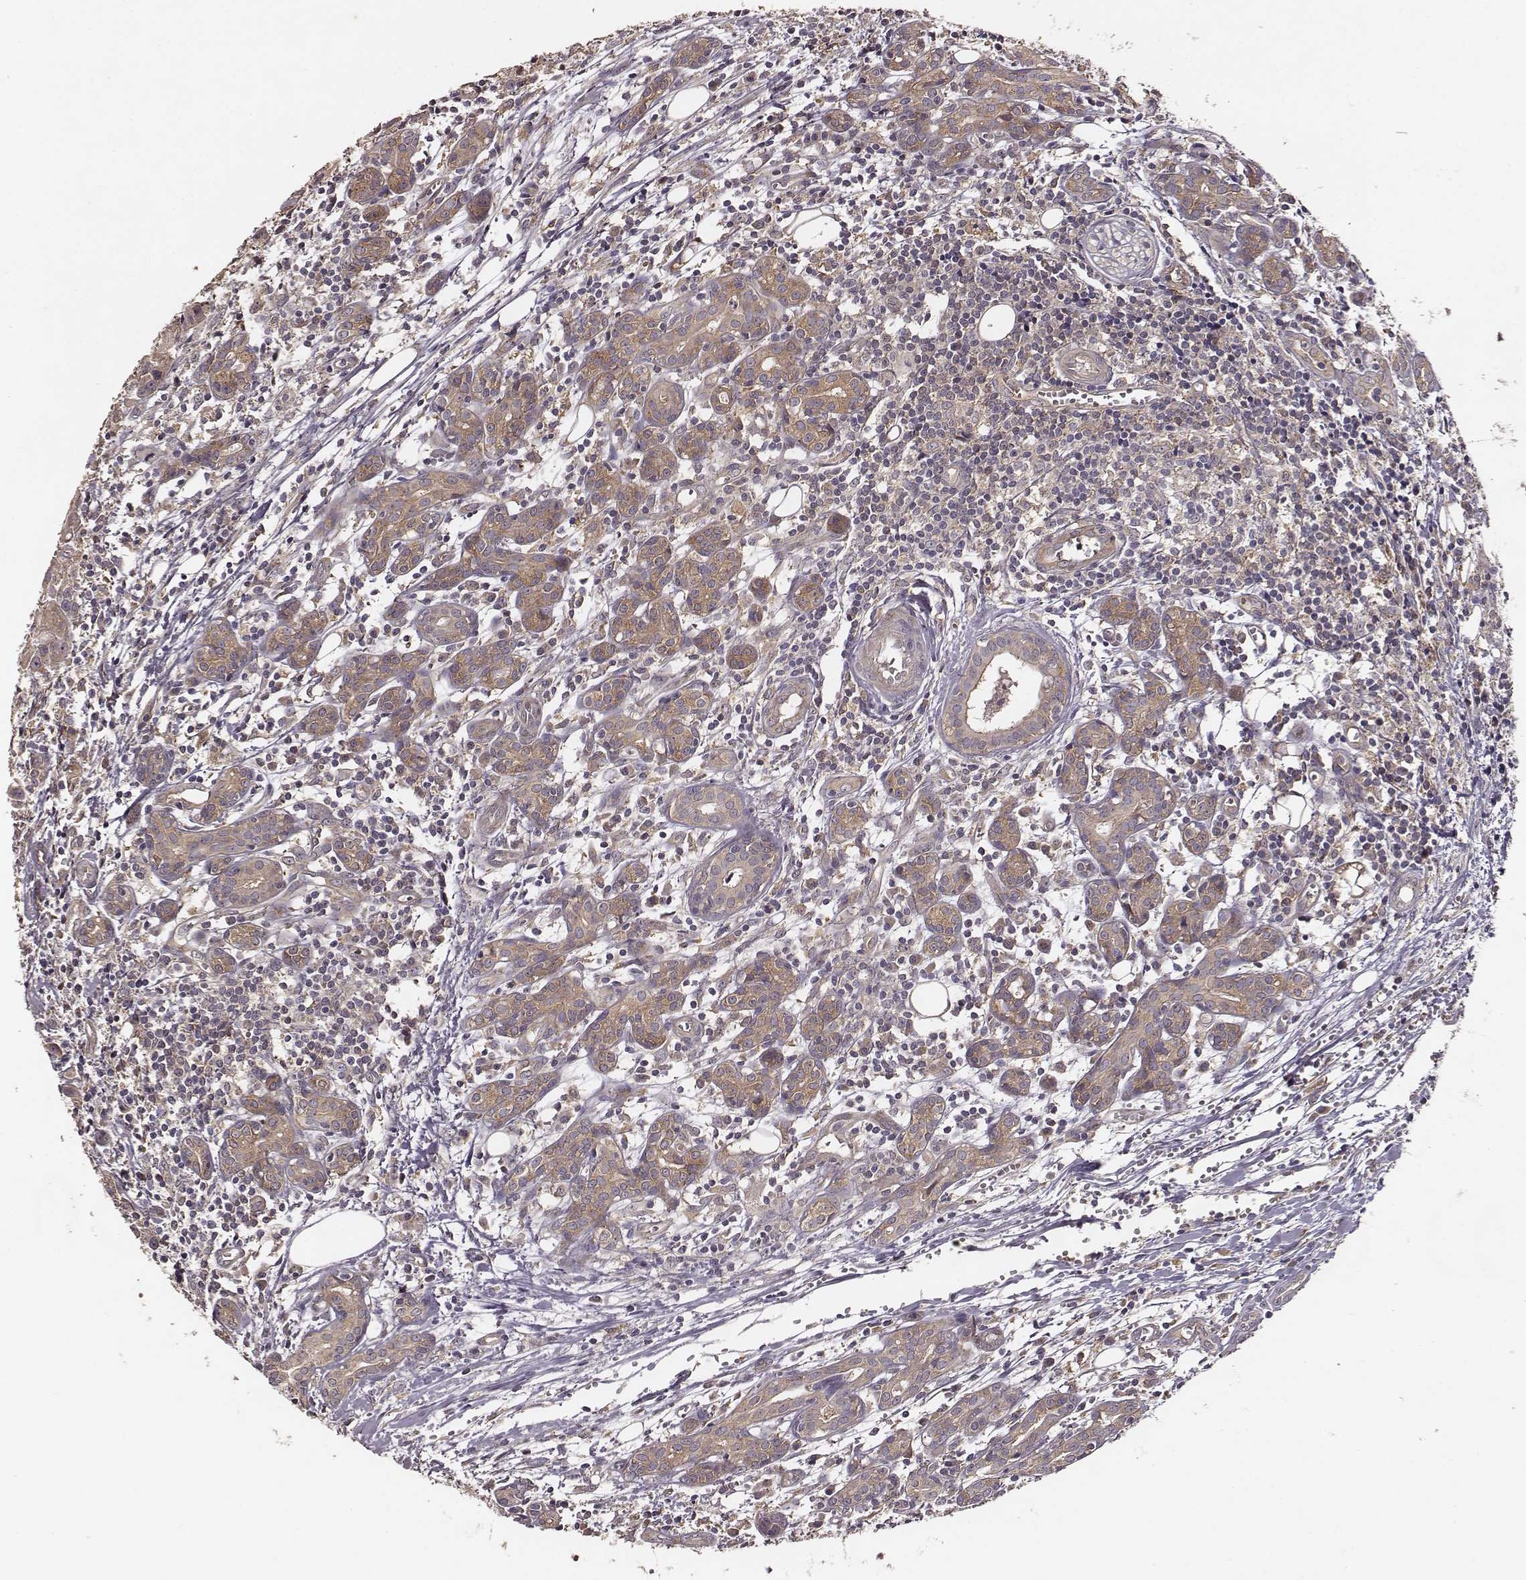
{"staining": {"intensity": "weak", "quantity": "25%-75%", "location": "cytoplasmic/membranous"}, "tissue": "head and neck cancer", "cell_type": "Tumor cells", "image_type": "cancer", "snomed": [{"axis": "morphology", "description": "Adenocarcinoma, NOS"}, {"axis": "topography", "description": "Head-Neck"}], "caption": "Weak cytoplasmic/membranous positivity for a protein is present in about 25%-75% of tumor cells of adenocarcinoma (head and neck) using immunohistochemistry (IHC).", "gene": "VPS26A", "patient": {"sex": "male", "age": 76}}